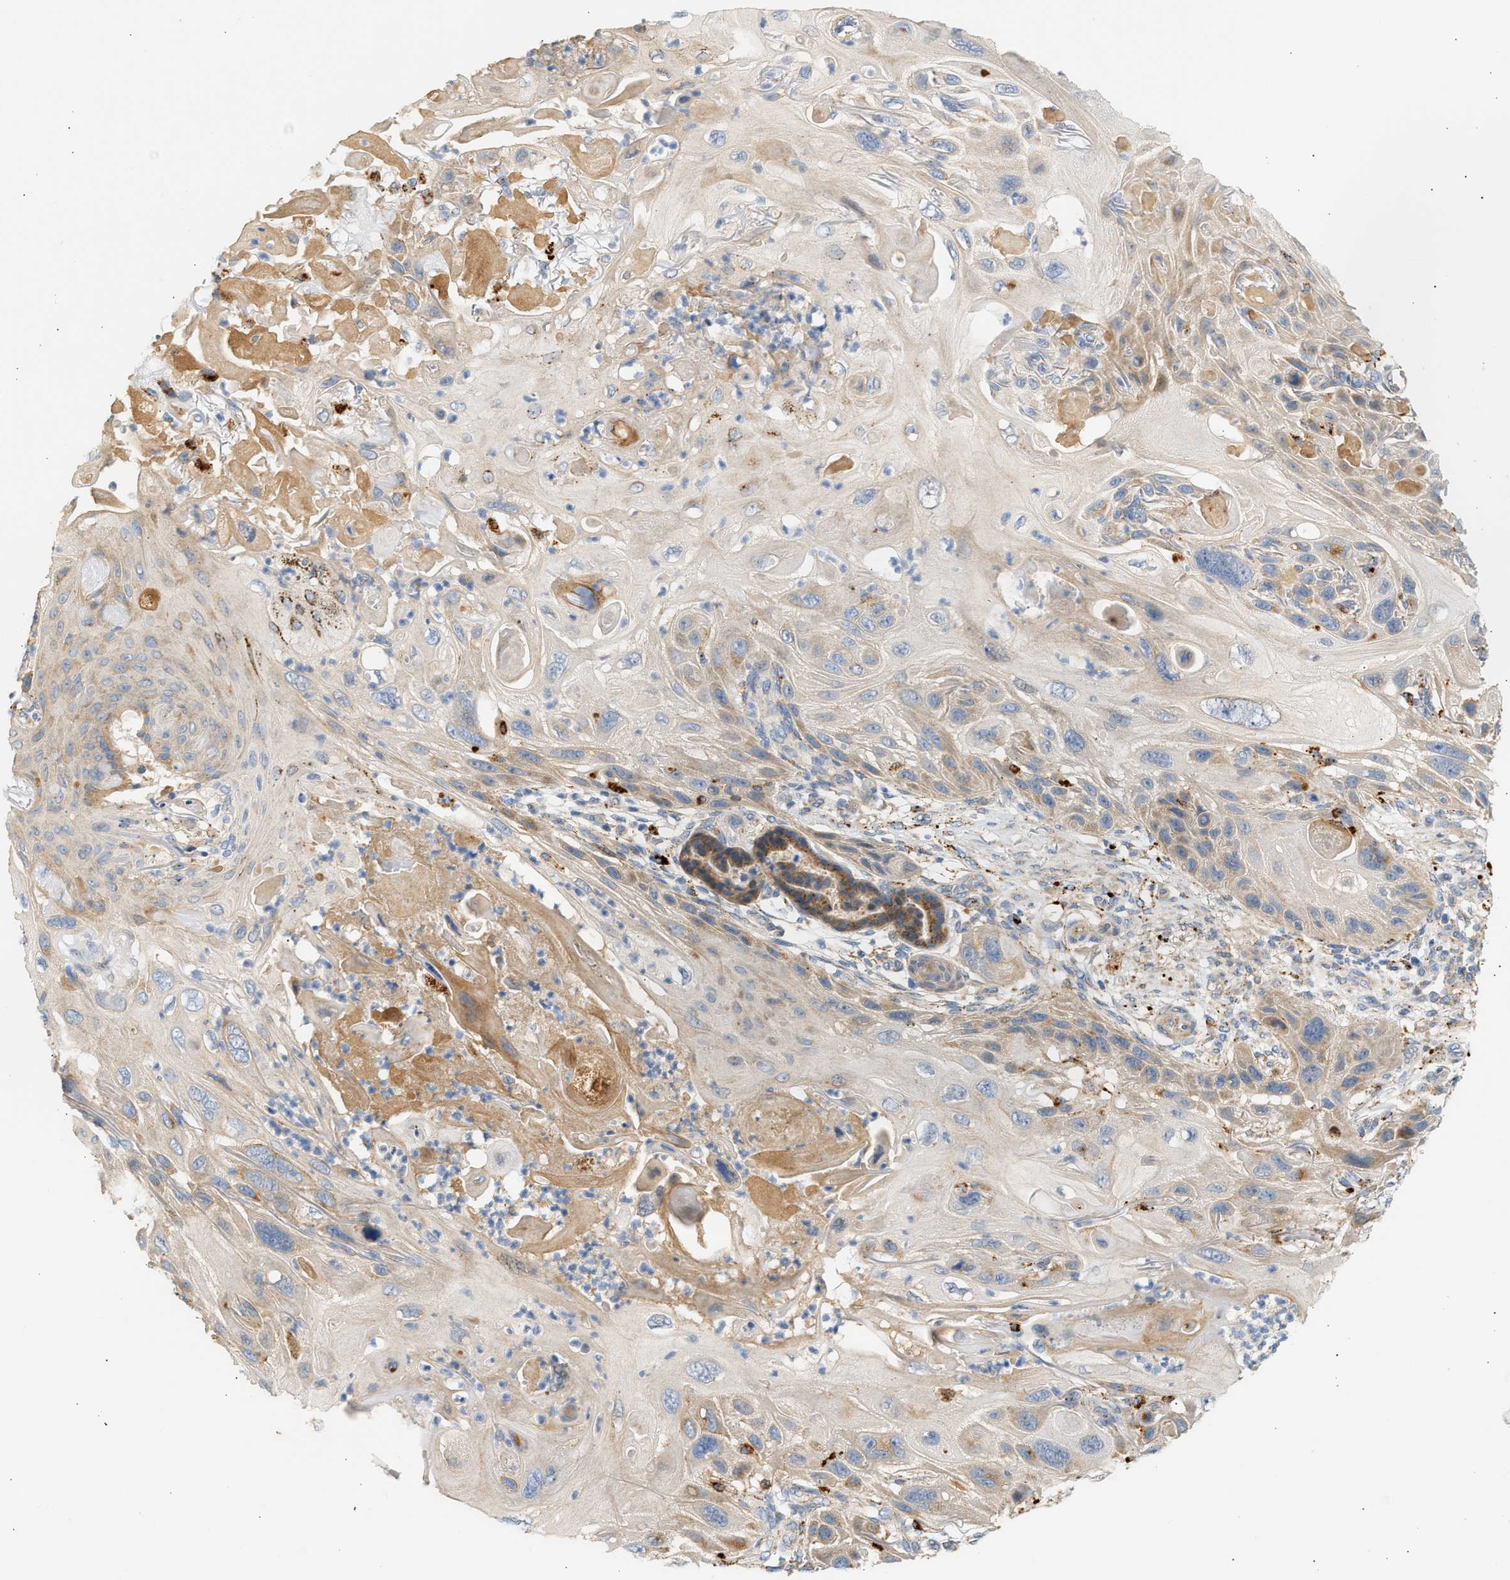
{"staining": {"intensity": "weak", "quantity": ">75%", "location": "cytoplasmic/membranous"}, "tissue": "skin cancer", "cell_type": "Tumor cells", "image_type": "cancer", "snomed": [{"axis": "morphology", "description": "Squamous cell carcinoma, NOS"}, {"axis": "topography", "description": "Skin"}], "caption": "Skin squamous cell carcinoma stained for a protein (brown) displays weak cytoplasmic/membranous positive staining in about >75% of tumor cells.", "gene": "ENTHD1", "patient": {"sex": "female", "age": 77}}